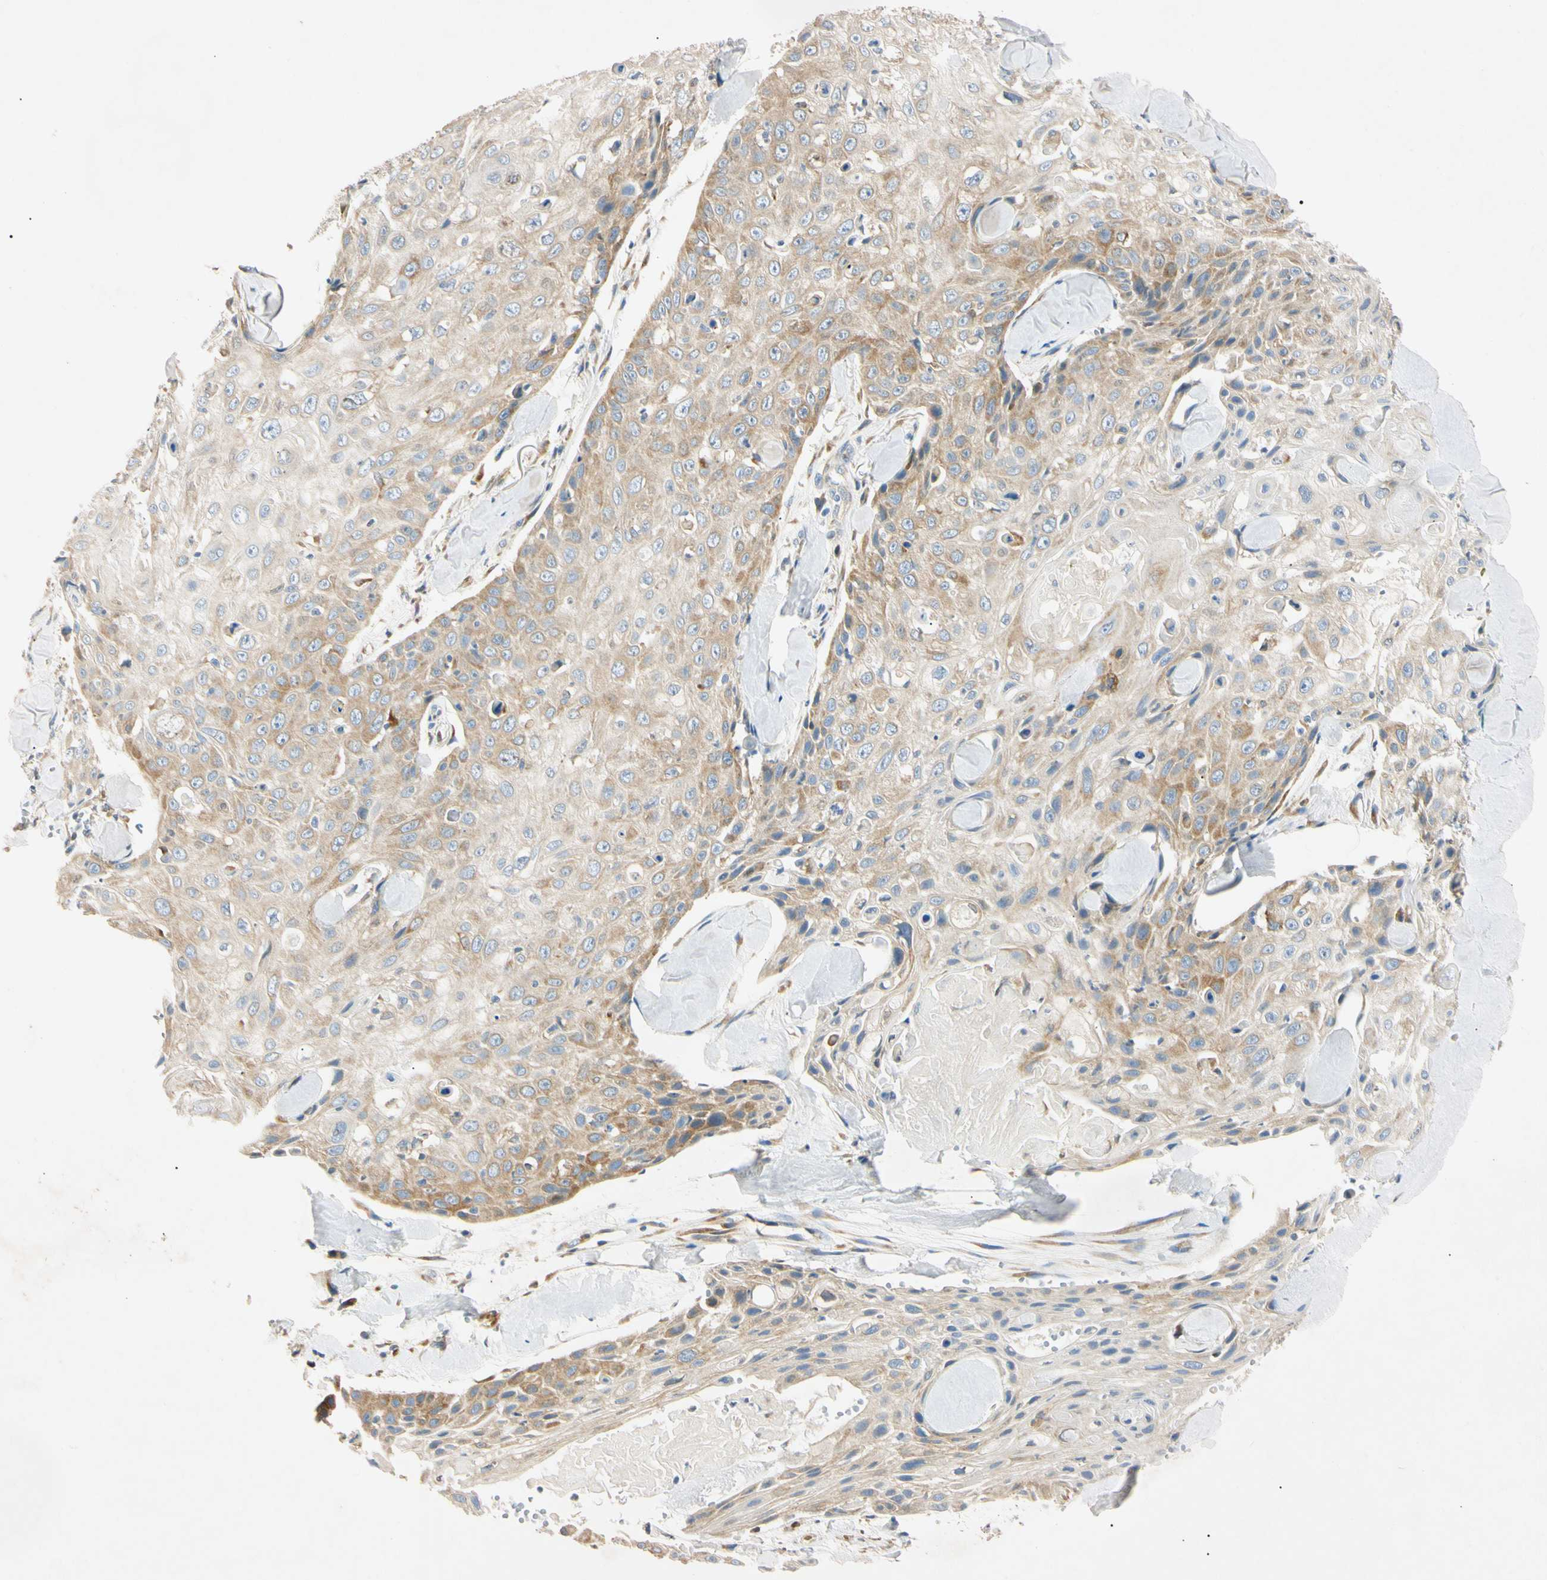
{"staining": {"intensity": "moderate", "quantity": "25%-75%", "location": "cytoplasmic/membranous"}, "tissue": "skin cancer", "cell_type": "Tumor cells", "image_type": "cancer", "snomed": [{"axis": "morphology", "description": "Squamous cell carcinoma, NOS"}, {"axis": "topography", "description": "Skin"}], "caption": "Protein expression by immunohistochemistry (IHC) shows moderate cytoplasmic/membranous positivity in about 25%-75% of tumor cells in squamous cell carcinoma (skin).", "gene": "DNAJB12", "patient": {"sex": "male", "age": 86}}